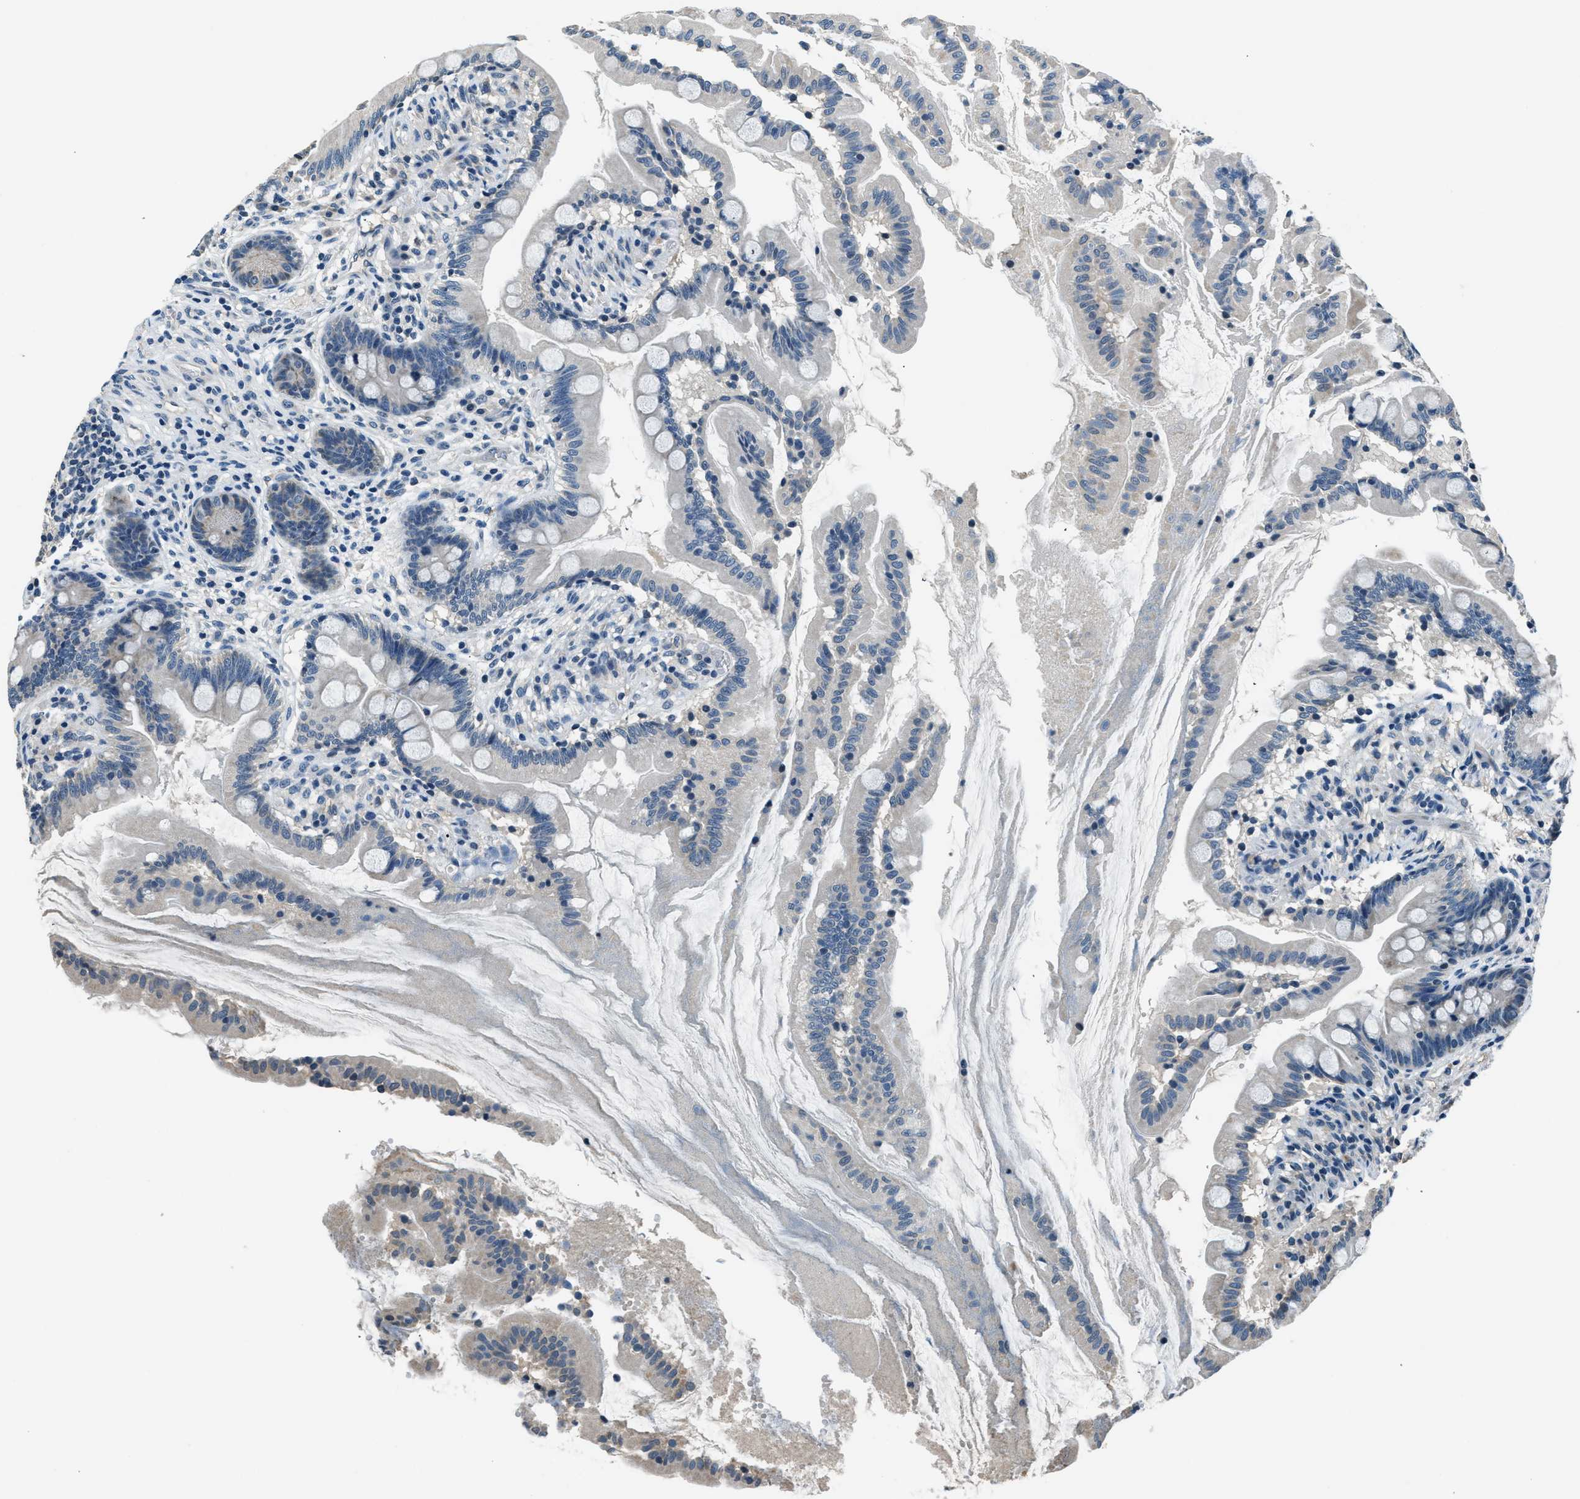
{"staining": {"intensity": "weak", "quantity": "25%-75%", "location": "cytoplasmic/membranous"}, "tissue": "small intestine", "cell_type": "Glandular cells", "image_type": "normal", "snomed": [{"axis": "morphology", "description": "Normal tissue, NOS"}, {"axis": "topography", "description": "Small intestine"}], "caption": "Normal small intestine shows weak cytoplasmic/membranous expression in approximately 25%-75% of glandular cells, visualized by immunohistochemistry.", "gene": "NME8", "patient": {"sex": "female", "age": 56}}